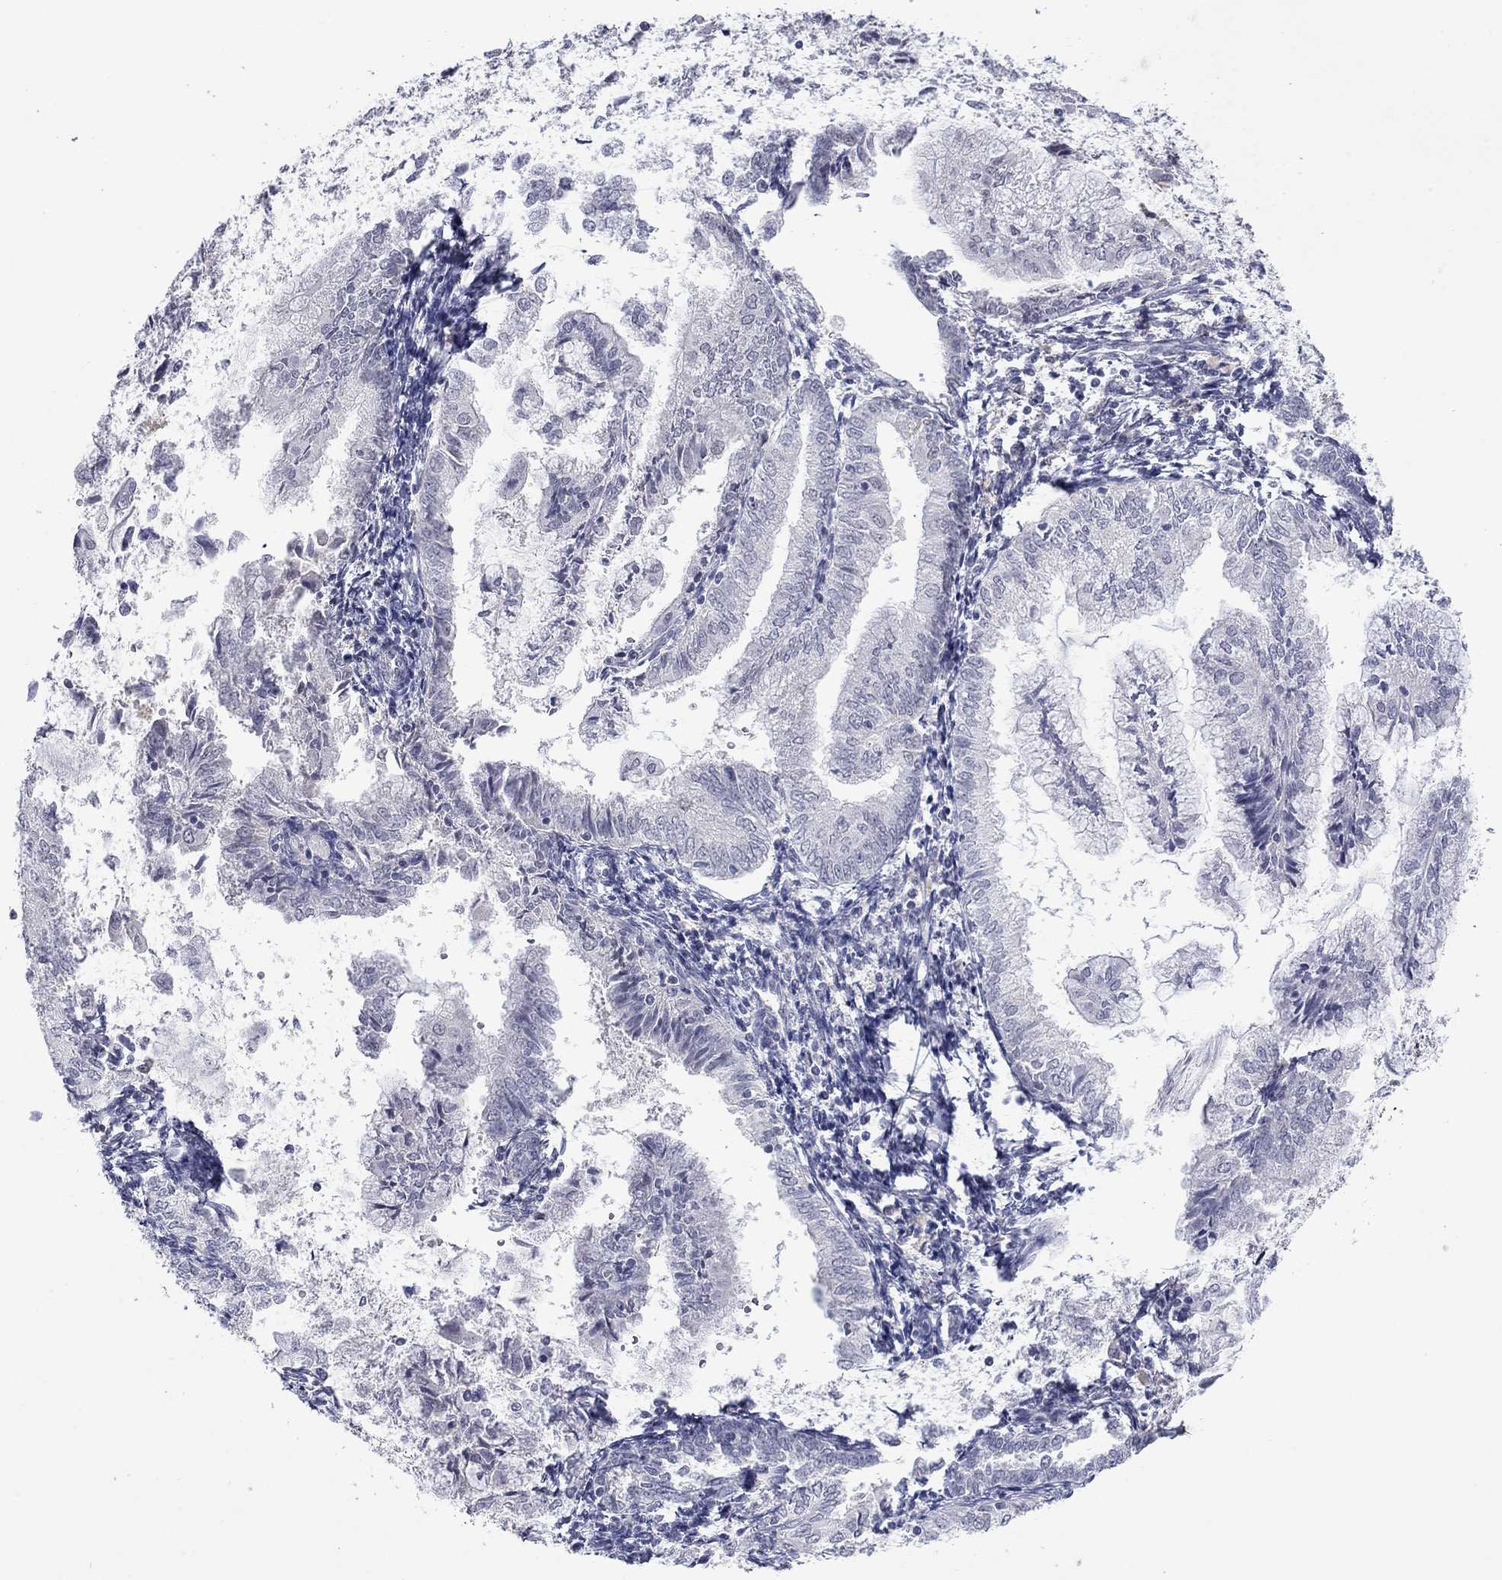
{"staining": {"intensity": "negative", "quantity": "none", "location": "none"}, "tissue": "endometrial cancer", "cell_type": "Tumor cells", "image_type": "cancer", "snomed": [{"axis": "morphology", "description": "Adenocarcinoma, NOS"}, {"axis": "topography", "description": "Endometrium"}], "caption": "Photomicrograph shows no significant protein staining in tumor cells of endometrial adenocarcinoma.", "gene": "IP6K3", "patient": {"sex": "female", "age": 56}}